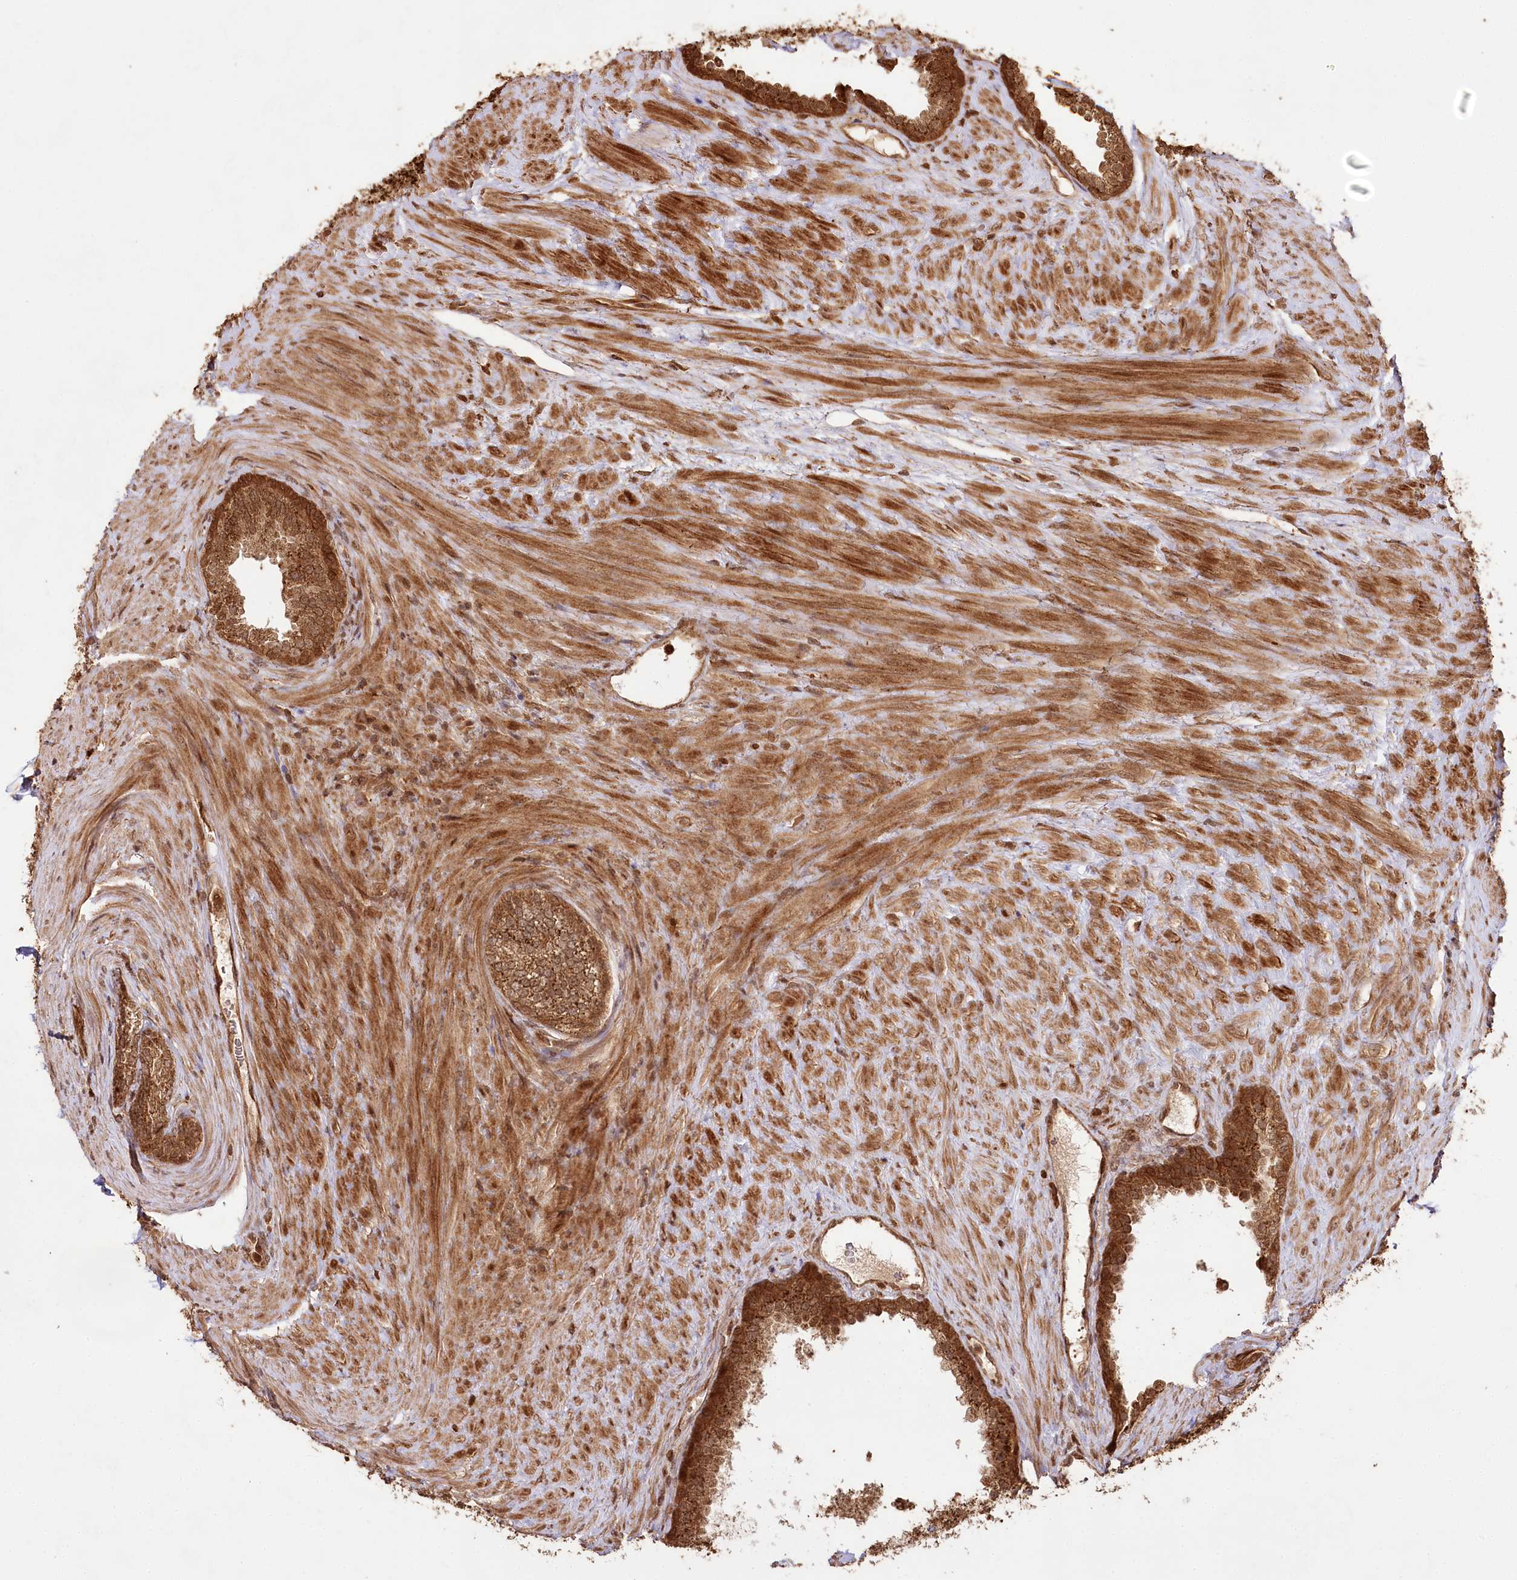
{"staining": {"intensity": "strong", "quantity": ">75%", "location": "cytoplasmic/membranous,nuclear"}, "tissue": "prostate", "cell_type": "Glandular cells", "image_type": "normal", "snomed": [{"axis": "morphology", "description": "Normal tissue, NOS"}, {"axis": "topography", "description": "Prostate"}], "caption": "The photomicrograph demonstrates immunohistochemical staining of normal prostate. There is strong cytoplasmic/membranous,nuclear positivity is identified in approximately >75% of glandular cells. The protein is stained brown, and the nuclei are stained in blue (DAB (3,3'-diaminobenzidine) IHC with brightfield microscopy, high magnification).", "gene": "ULK2", "patient": {"sex": "male", "age": 76}}